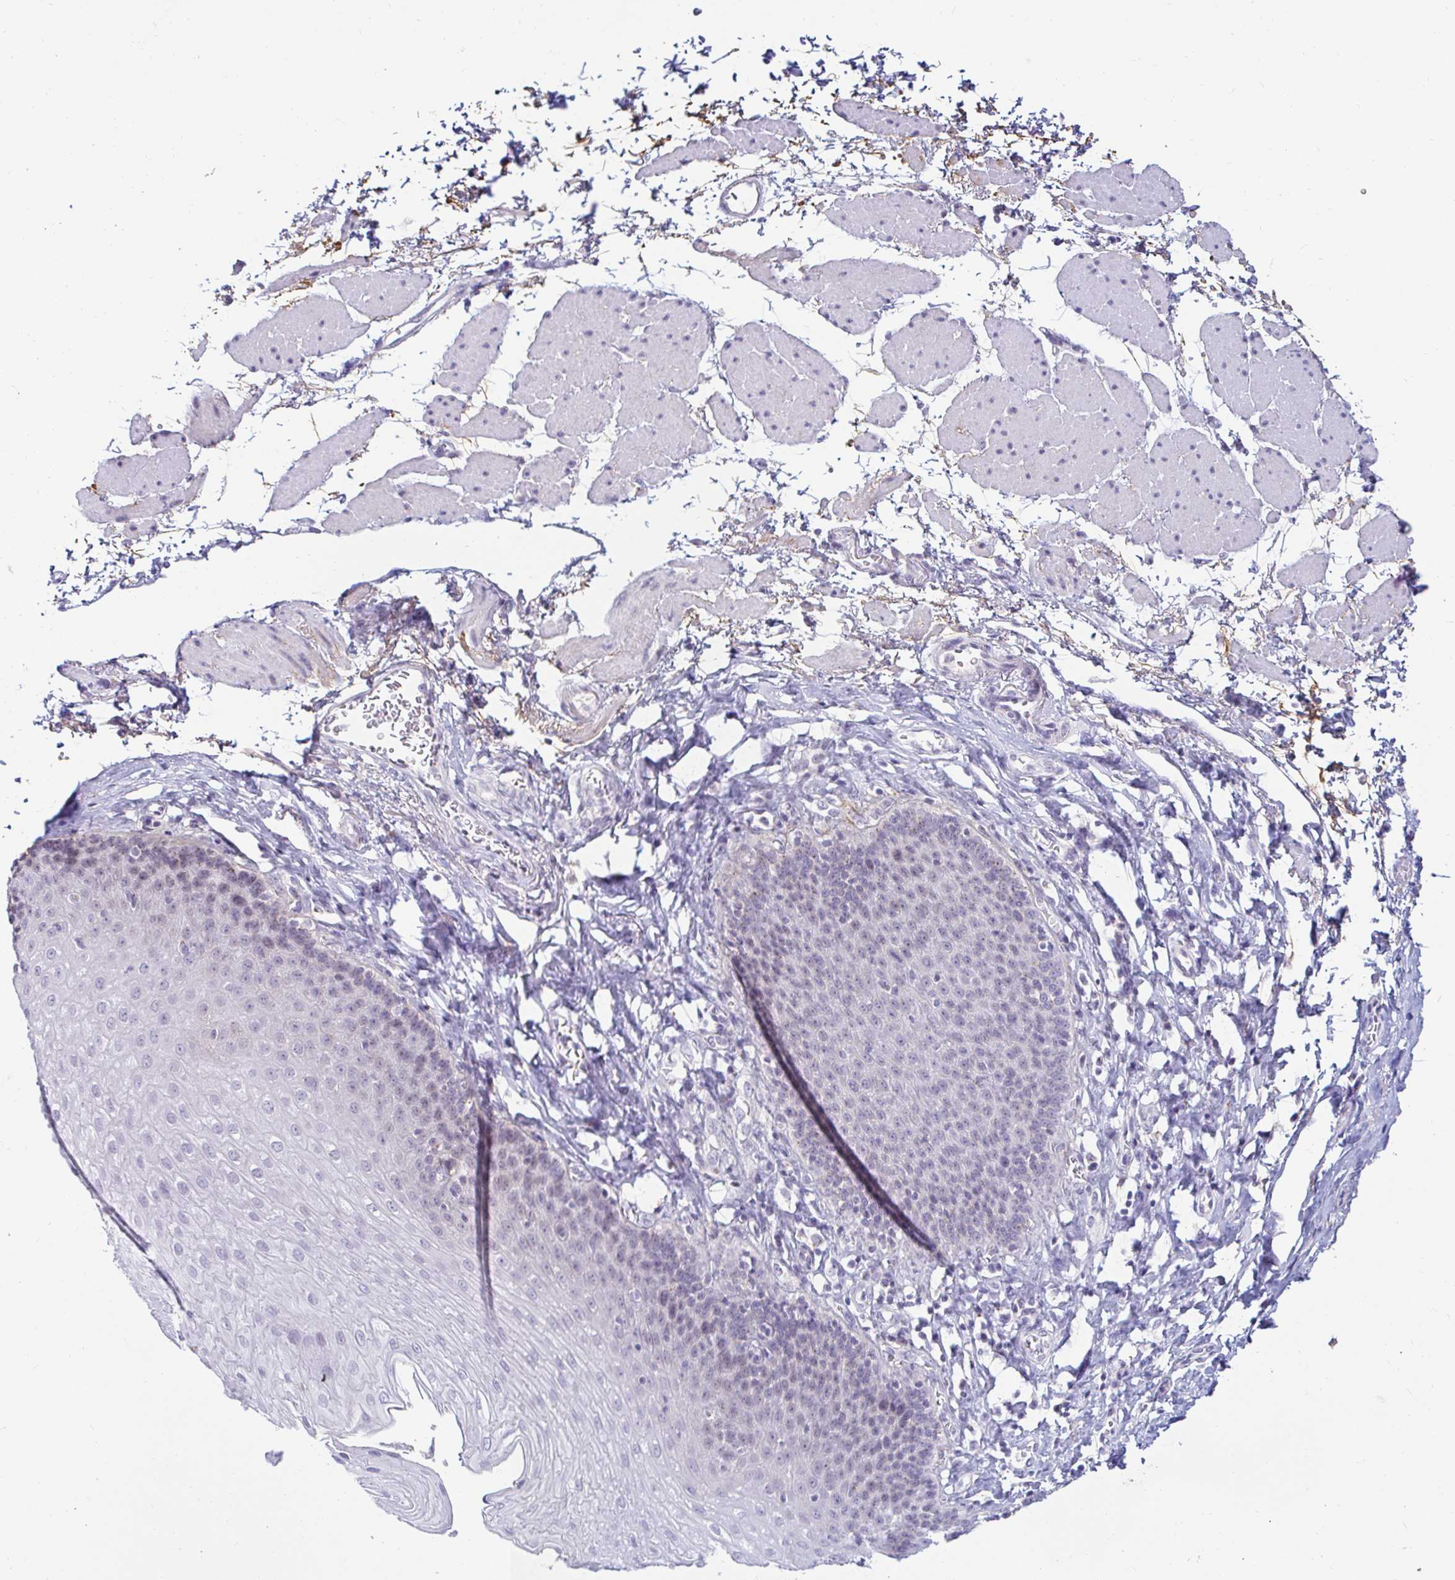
{"staining": {"intensity": "negative", "quantity": "none", "location": "none"}, "tissue": "esophagus", "cell_type": "Squamous epithelial cells", "image_type": "normal", "snomed": [{"axis": "morphology", "description": "Normal tissue, NOS"}, {"axis": "topography", "description": "Esophagus"}], "caption": "DAB immunohistochemical staining of benign esophagus demonstrates no significant staining in squamous epithelial cells.", "gene": "OR51D1", "patient": {"sex": "female", "age": 81}}